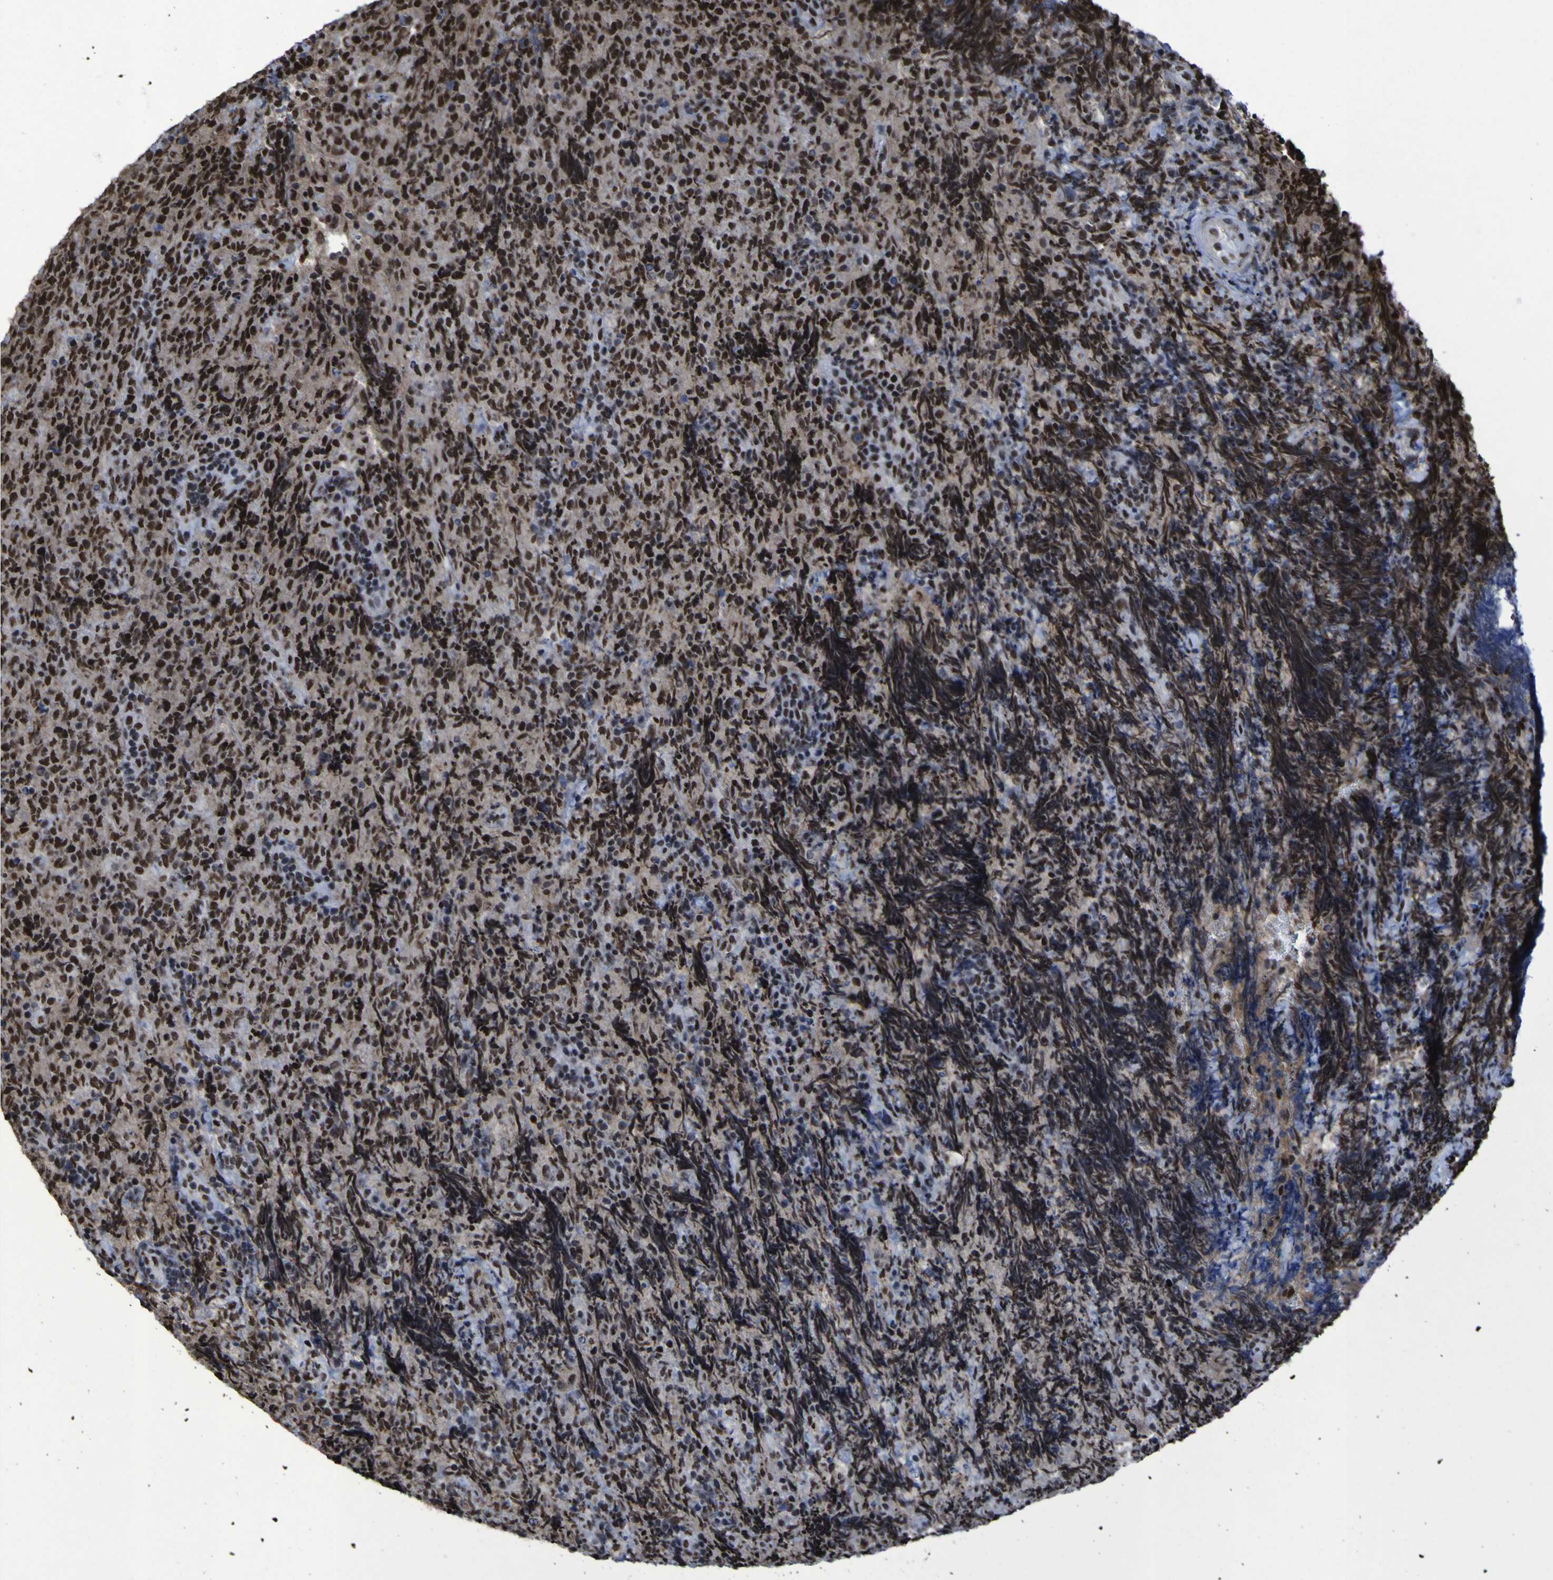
{"staining": {"intensity": "strong", "quantity": ">75%", "location": "cytoplasmic/membranous"}, "tissue": "lymphoma", "cell_type": "Tumor cells", "image_type": "cancer", "snomed": [{"axis": "morphology", "description": "Malignant lymphoma, non-Hodgkin's type, High grade"}, {"axis": "topography", "description": "Tonsil"}], "caption": "Strong cytoplasmic/membranous protein expression is appreciated in about >75% of tumor cells in malignant lymphoma, non-Hodgkin's type (high-grade).", "gene": "HNRNPR", "patient": {"sex": "female", "age": 36}}